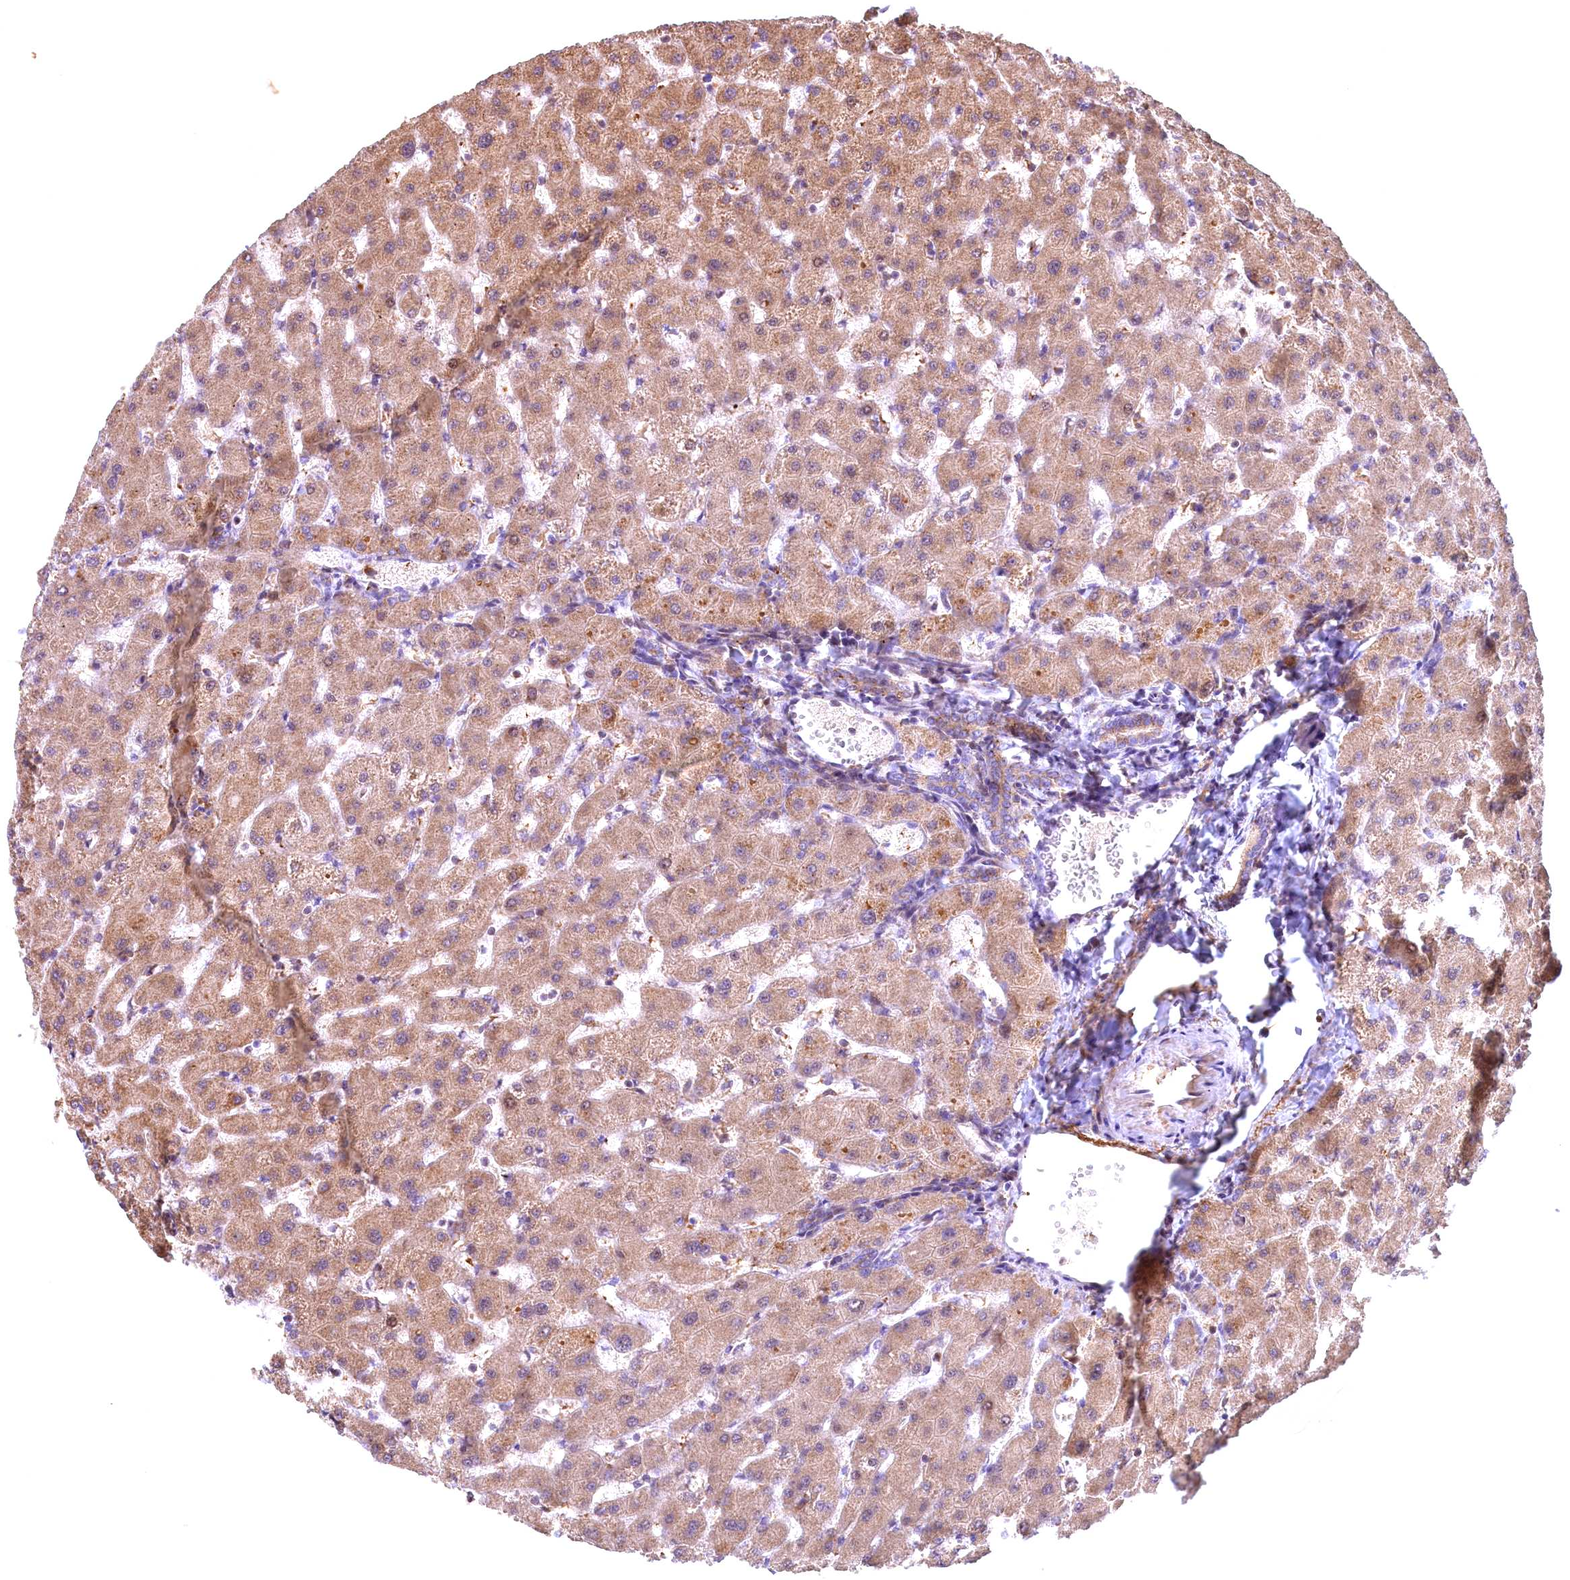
{"staining": {"intensity": "moderate", "quantity": ">75%", "location": "cytoplasmic/membranous"}, "tissue": "liver", "cell_type": "Cholangiocytes", "image_type": "normal", "snomed": [{"axis": "morphology", "description": "Normal tissue, NOS"}, {"axis": "topography", "description": "Liver"}], "caption": "Liver stained with a brown dye displays moderate cytoplasmic/membranous positive staining in about >75% of cholangiocytes.", "gene": "FUZ", "patient": {"sex": "female", "age": 63}}